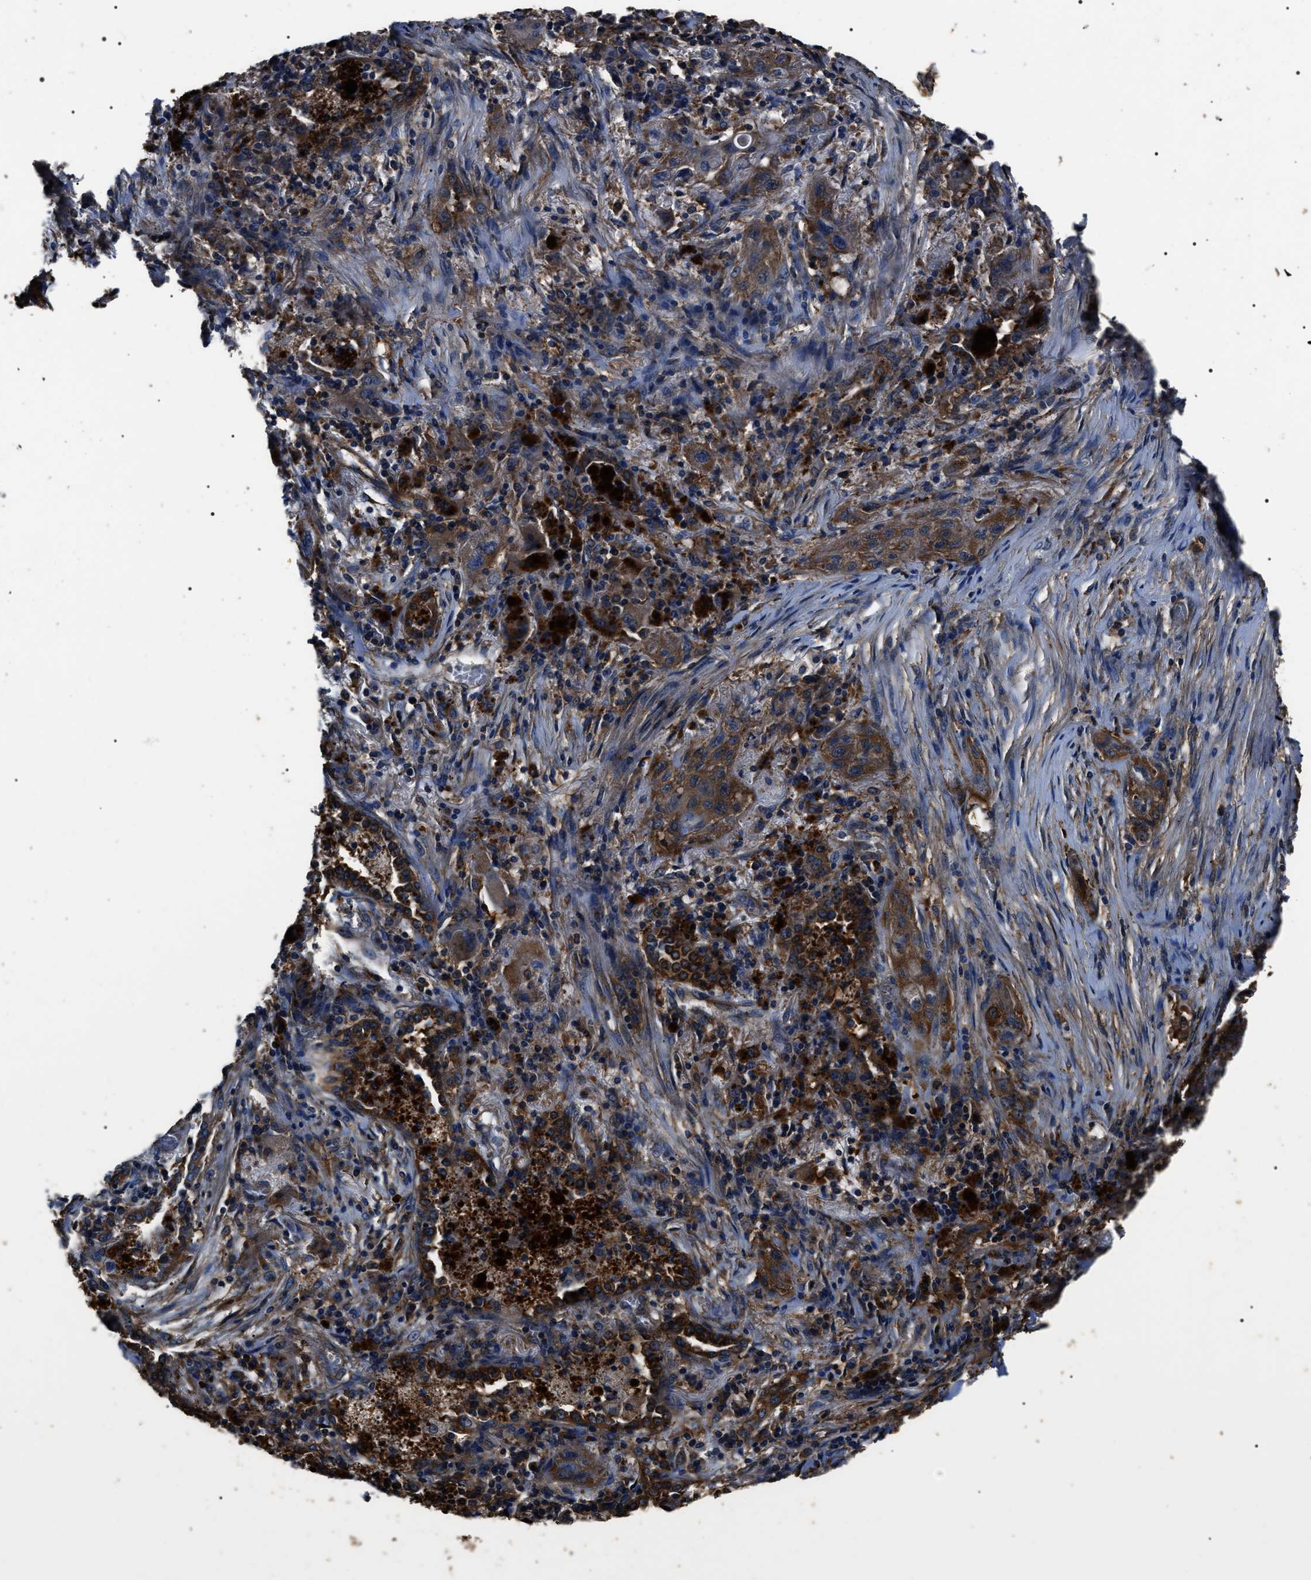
{"staining": {"intensity": "moderate", "quantity": ">75%", "location": "cytoplasmic/membranous"}, "tissue": "lung cancer", "cell_type": "Tumor cells", "image_type": "cancer", "snomed": [{"axis": "morphology", "description": "Squamous cell carcinoma, NOS"}, {"axis": "topography", "description": "Lung"}], "caption": "An immunohistochemistry histopathology image of tumor tissue is shown. Protein staining in brown shows moderate cytoplasmic/membranous positivity in squamous cell carcinoma (lung) within tumor cells. (brown staining indicates protein expression, while blue staining denotes nuclei).", "gene": "HSCB", "patient": {"sex": "female", "age": 47}}